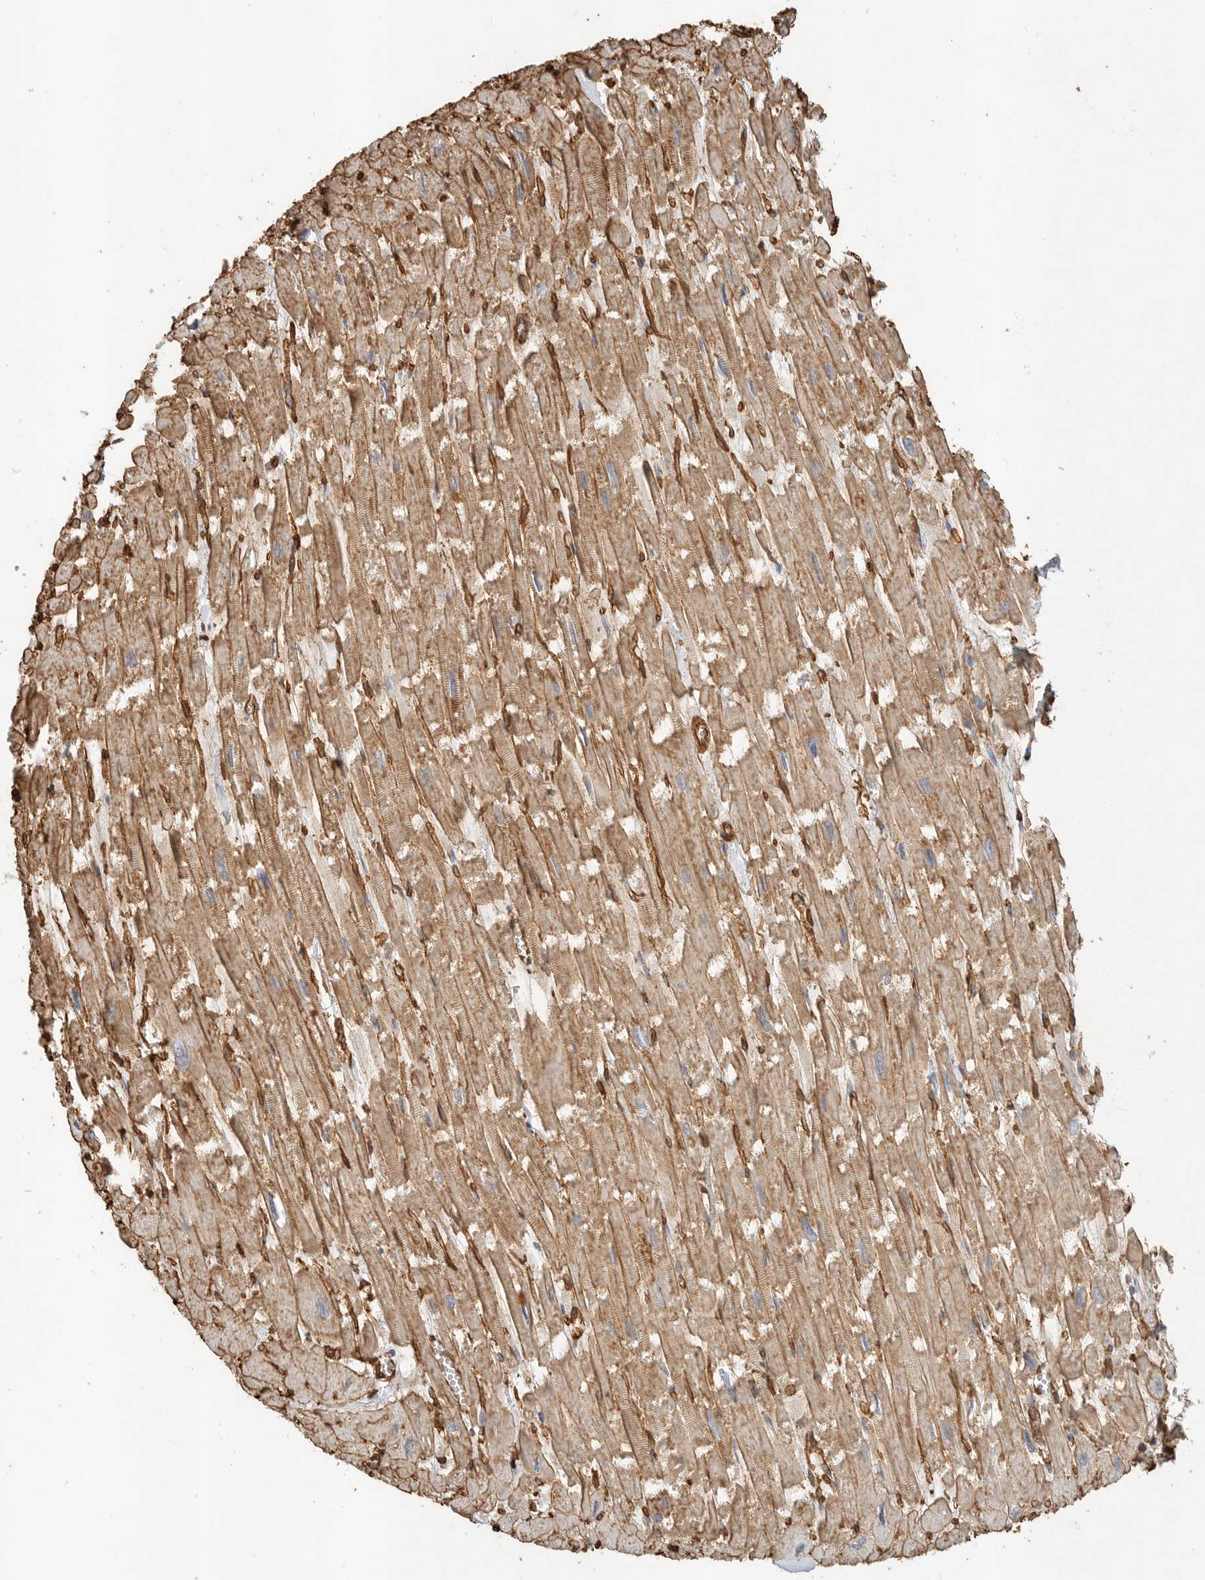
{"staining": {"intensity": "moderate", "quantity": ">75%", "location": "cytoplasmic/membranous"}, "tissue": "heart muscle", "cell_type": "Cardiomyocytes", "image_type": "normal", "snomed": [{"axis": "morphology", "description": "Normal tissue, NOS"}, {"axis": "topography", "description": "Heart"}], "caption": "Moderate cytoplasmic/membranous positivity is appreciated in approximately >75% of cardiomyocytes in unremarkable heart muscle.", "gene": "JMJD4", "patient": {"sex": "male", "age": 54}}